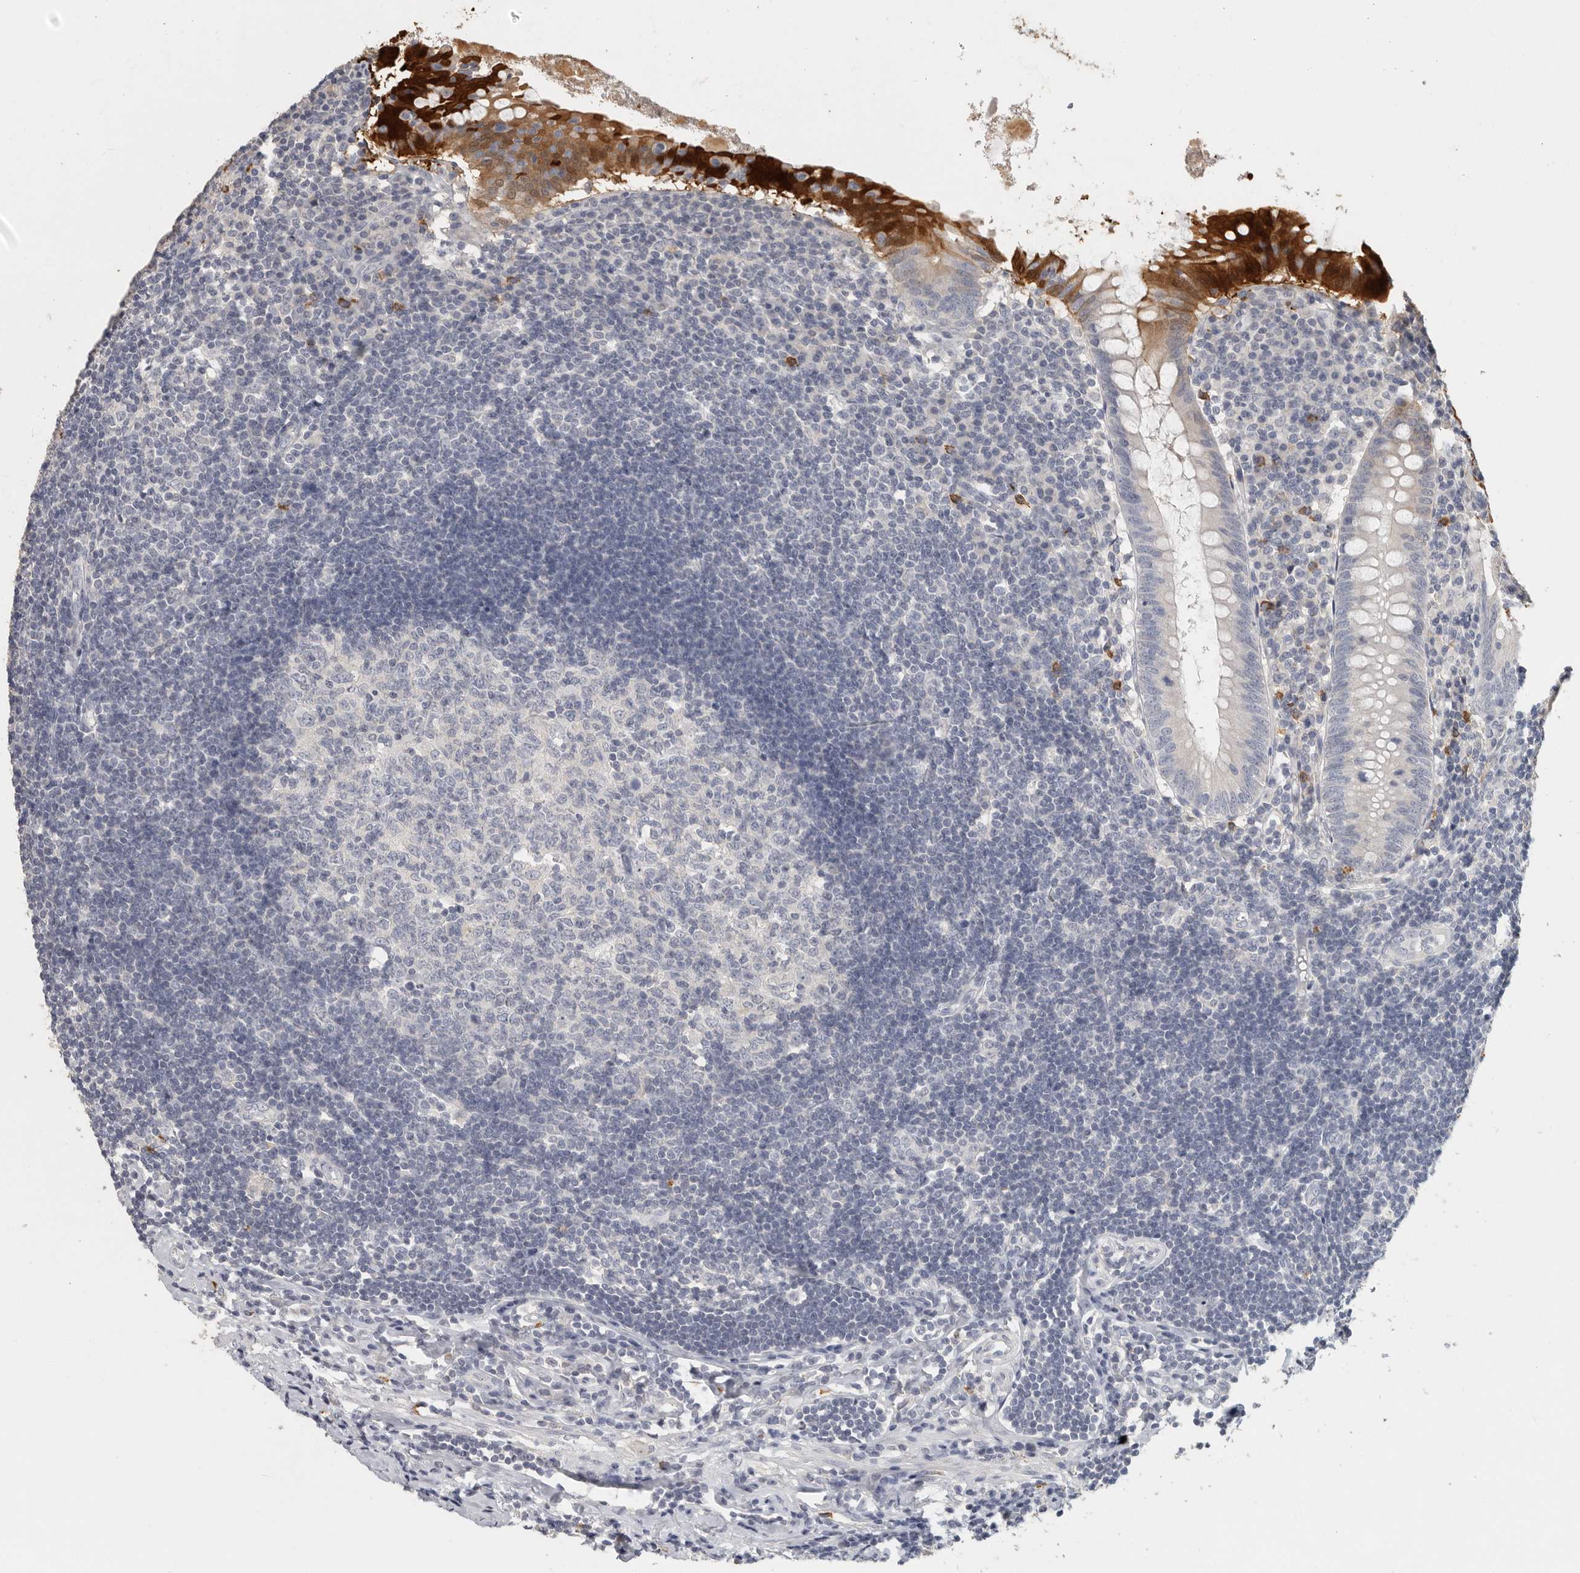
{"staining": {"intensity": "strong", "quantity": "<25%", "location": "cytoplasmic/membranous"}, "tissue": "appendix", "cell_type": "Glandular cells", "image_type": "normal", "snomed": [{"axis": "morphology", "description": "Normal tissue, NOS"}, {"axis": "topography", "description": "Appendix"}], "caption": "Glandular cells reveal medium levels of strong cytoplasmic/membranous staining in about <25% of cells in unremarkable appendix. (DAB IHC, brown staining for protein, blue staining for nuclei).", "gene": "DNAJC11", "patient": {"sex": "female", "age": 54}}